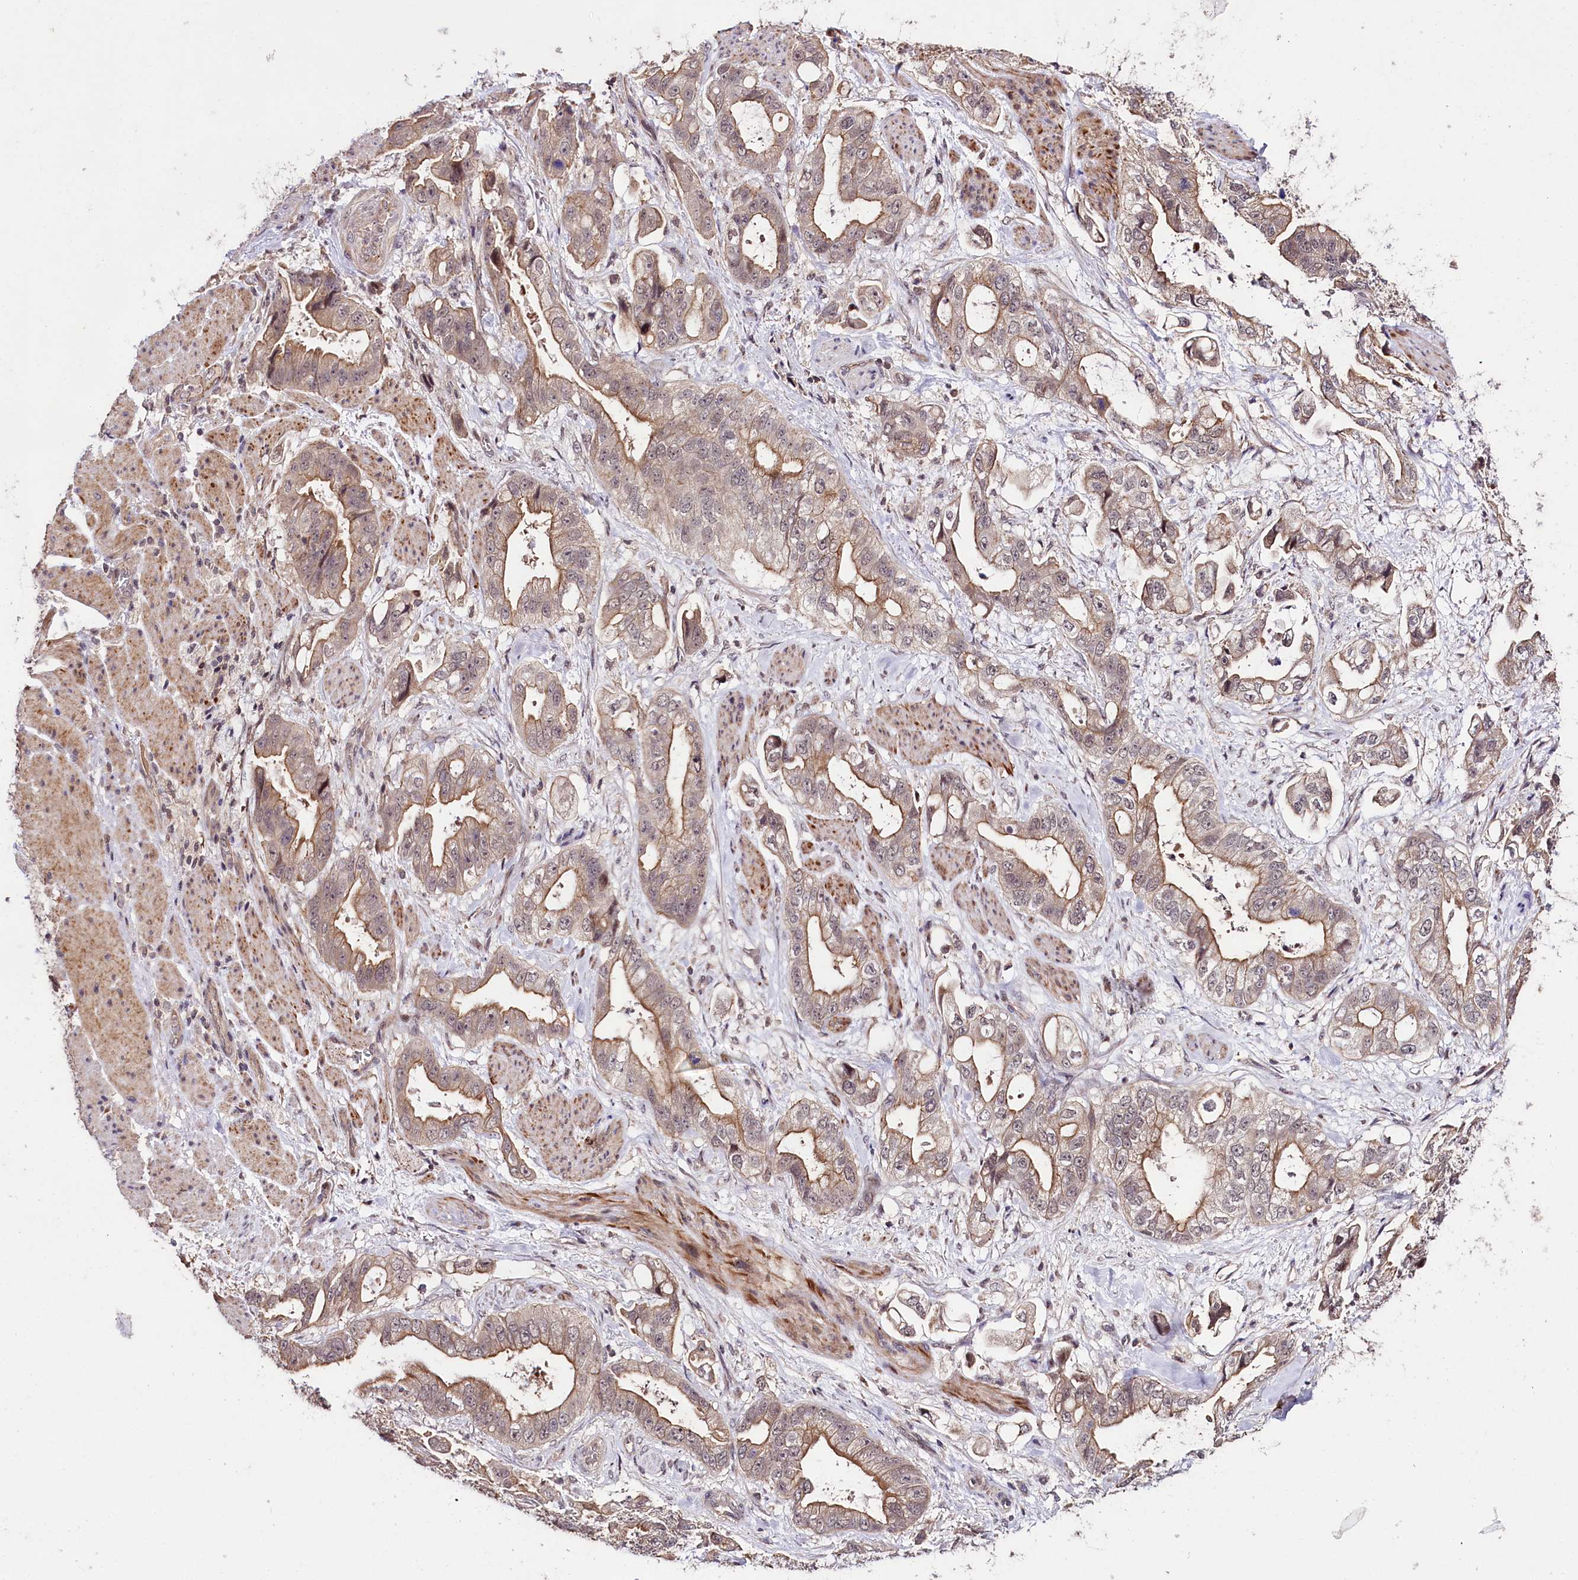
{"staining": {"intensity": "moderate", "quantity": ">75%", "location": "cytoplasmic/membranous"}, "tissue": "stomach cancer", "cell_type": "Tumor cells", "image_type": "cancer", "snomed": [{"axis": "morphology", "description": "Adenocarcinoma, NOS"}, {"axis": "topography", "description": "Stomach"}], "caption": "Protein expression analysis of stomach cancer displays moderate cytoplasmic/membranous staining in approximately >75% of tumor cells. (DAB (3,3'-diaminobenzidine) IHC with brightfield microscopy, high magnification).", "gene": "TAFAZZIN", "patient": {"sex": "male", "age": 62}}